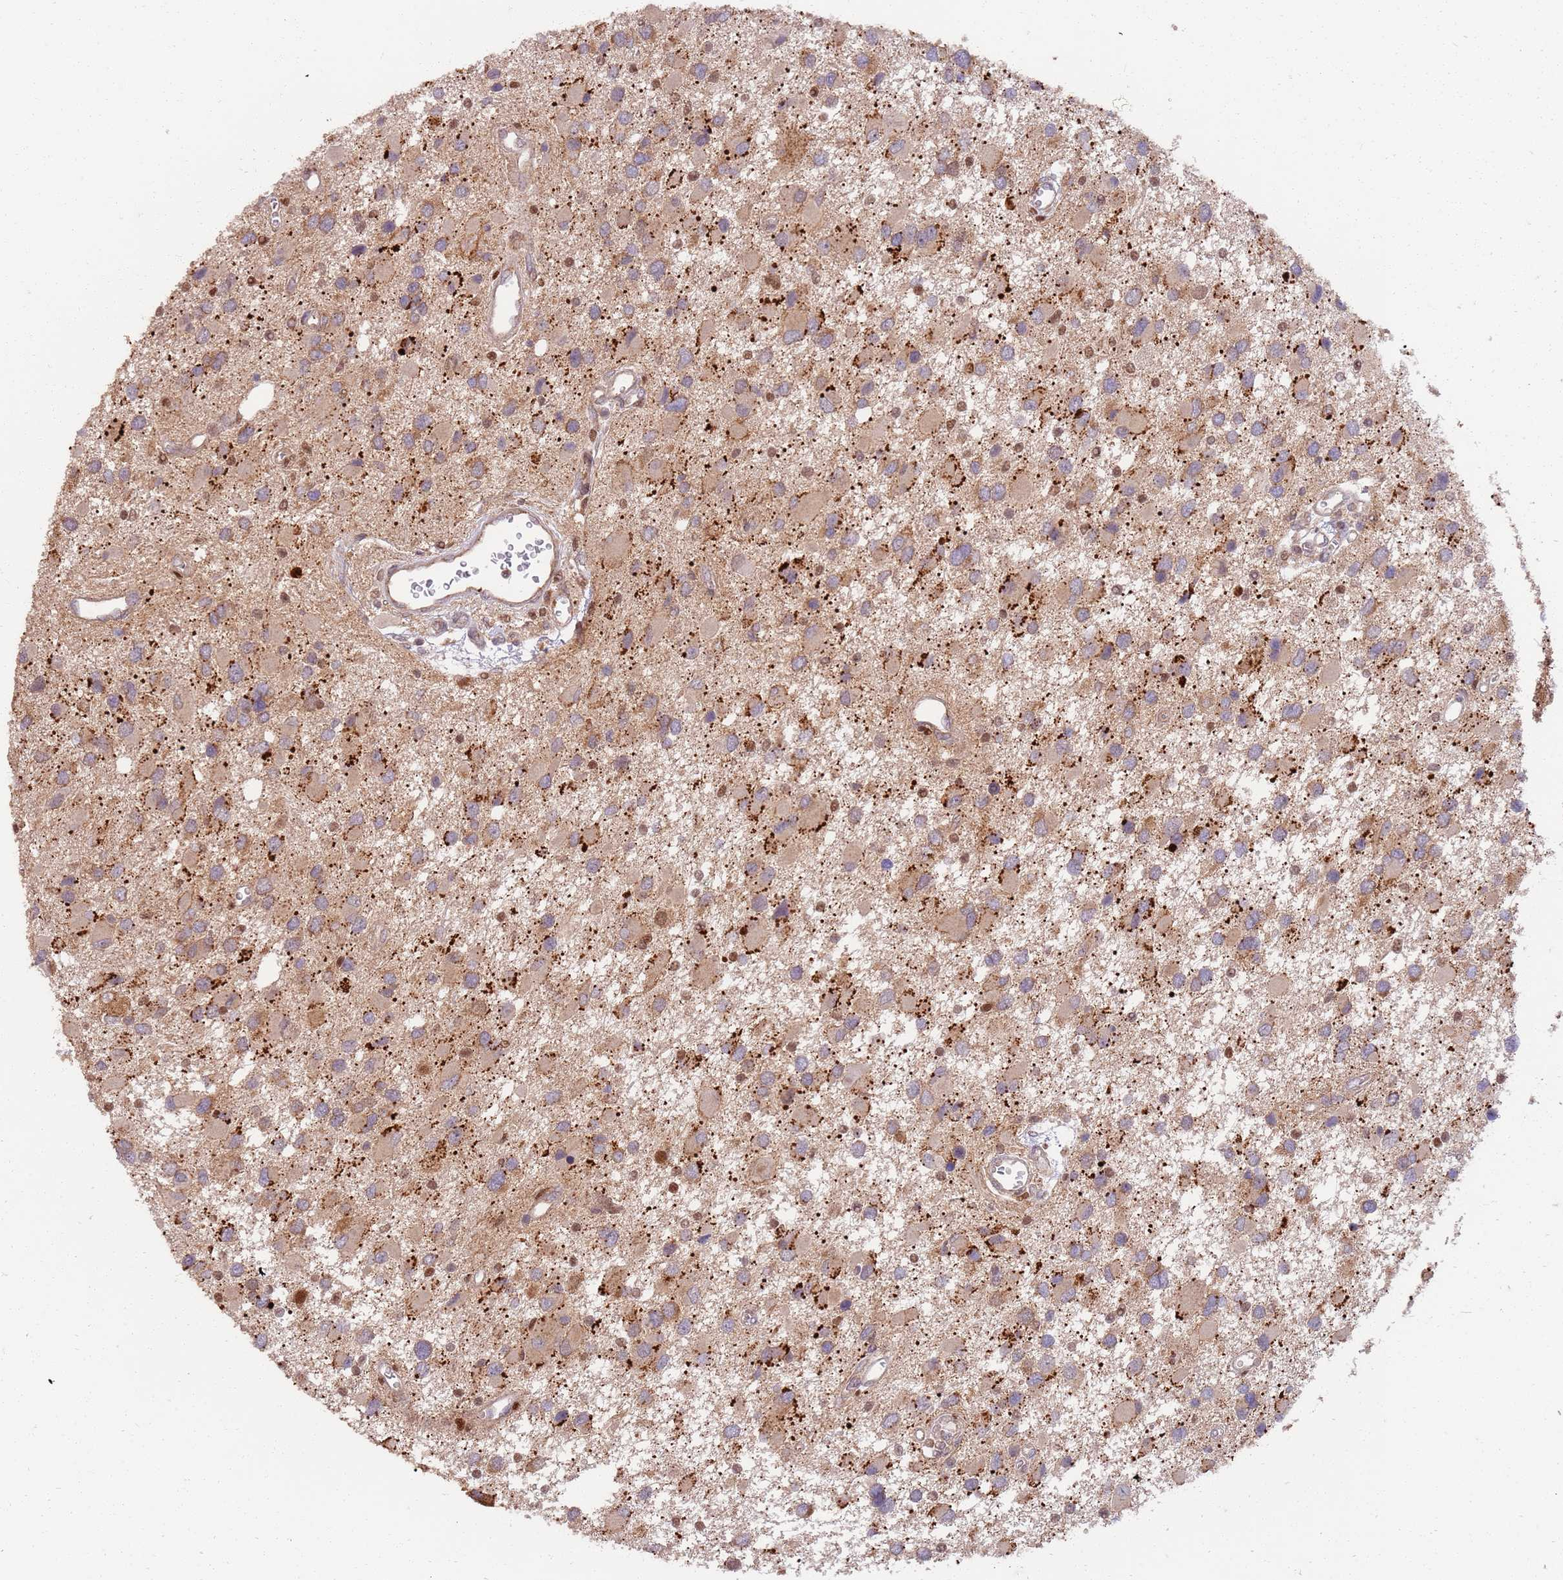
{"staining": {"intensity": "moderate", "quantity": "<25%", "location": "cytoplasmic/membranous"}, "tissue": "glioma", "cell_type": "Tumor cells", "image_type": "cancer", "snomed": [{"axis": "morphology", "description": "Glioma, malignant, High grade"}, {"axis": "topography", "description": "Brain"}], "caption": "Immunohistochemical staining of human glioma demonstrates low levels of moderate cytoplasmic/membranous protein expression in about <25% of tumor cells.", "gene": "OSBP", "patient": {"sex": "male", "age": 53}}